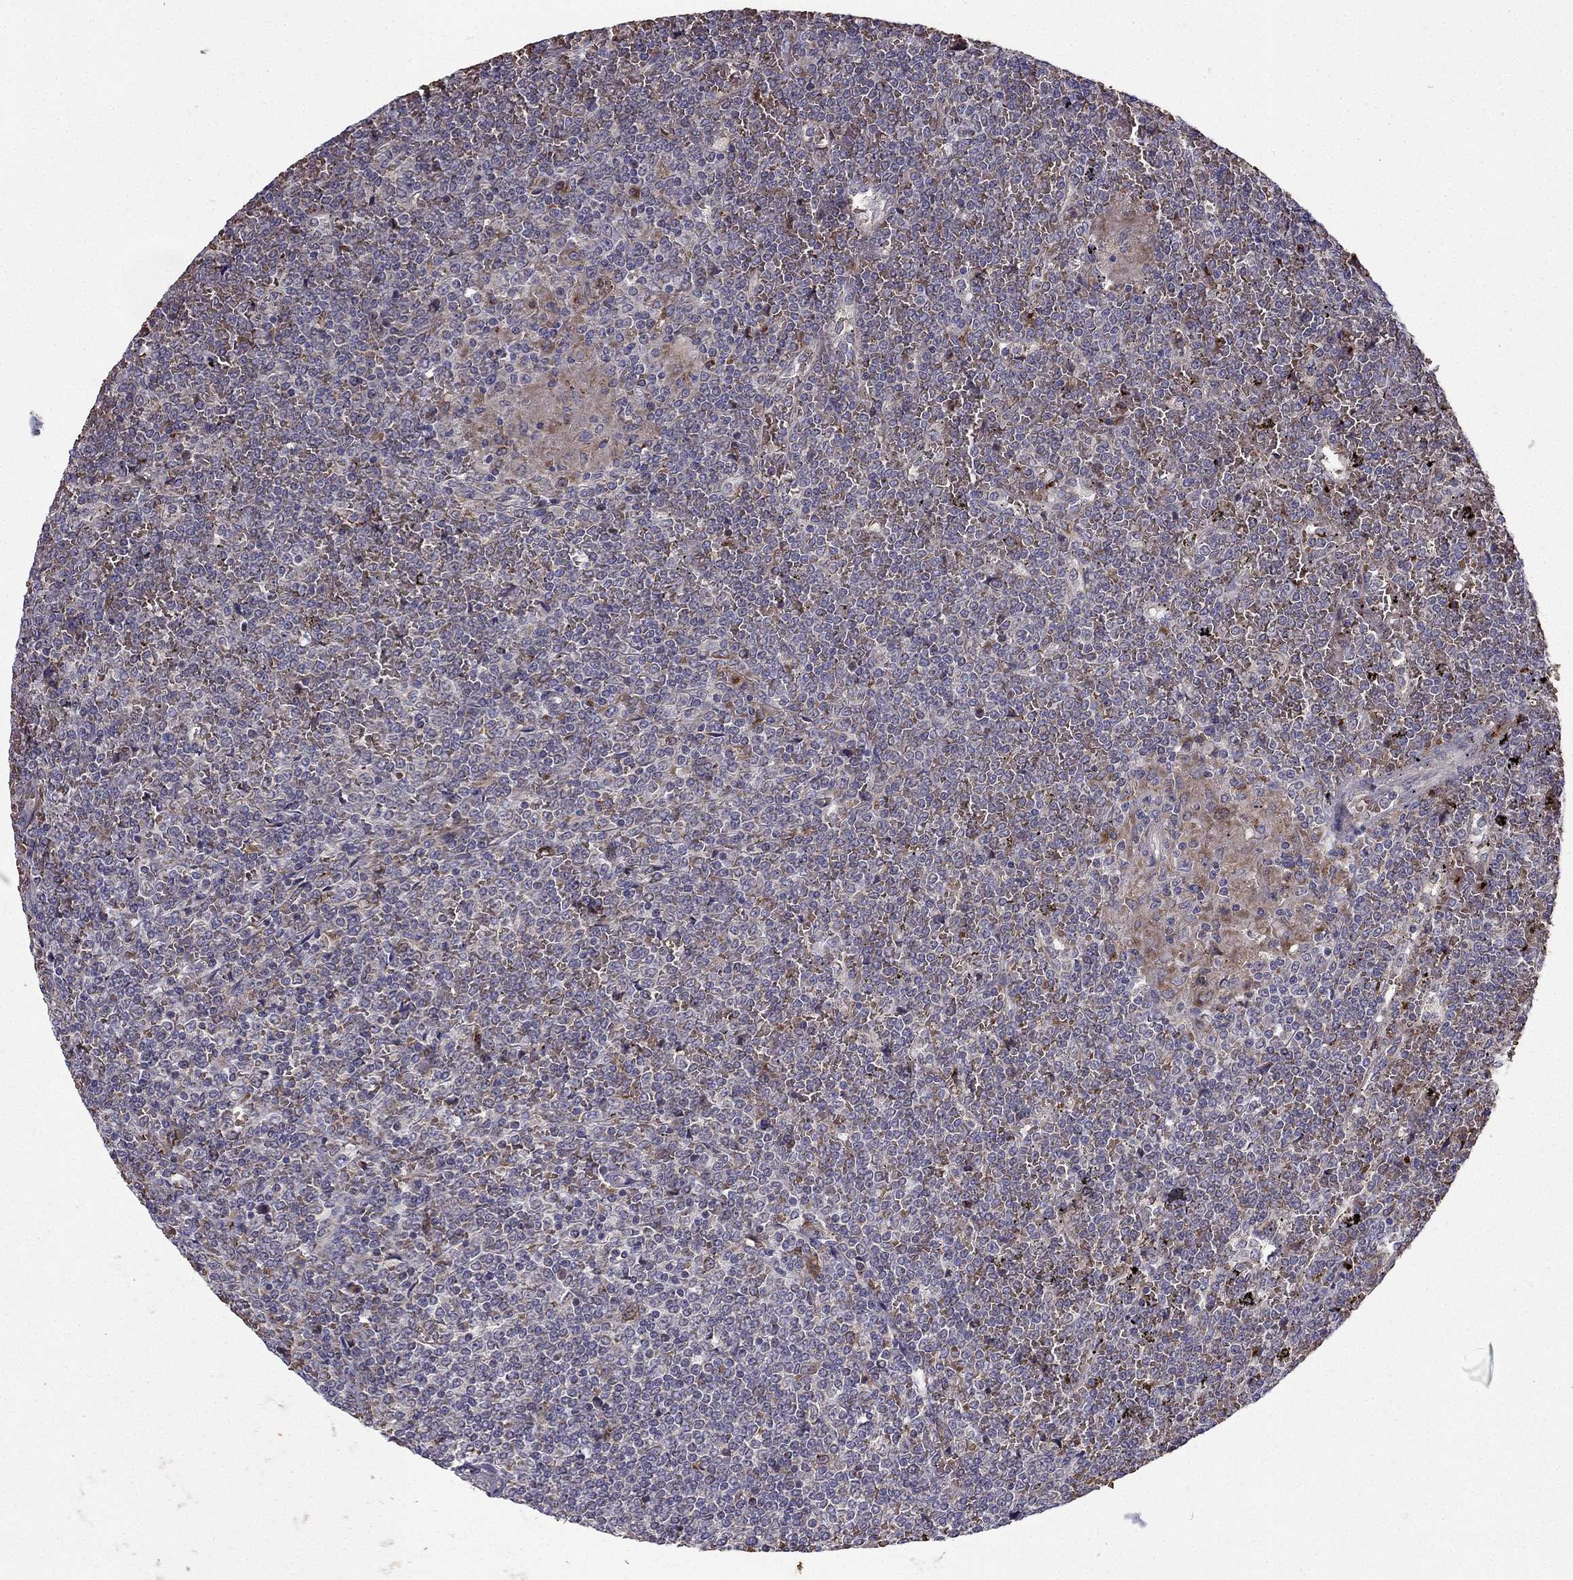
{"staining": {"intensity": "negative", "quantity": "none", "location": "none"}, "tissue": "lymphoma", "cell_type": "Tumor cells", "image_type": "cancer", "snomed": [{"axis": "morphology", "description": "Malignant lymphoma, non-Hodgkin's type, Low grade"}, {"axis": "topography", "description": "Spleen"}], "caption": "Micrograph shows no protein positivity in tumor cells of lymphoma tissue.", "gene": "B4GALT7", "patient": {"sex": "female", "age": 19}}